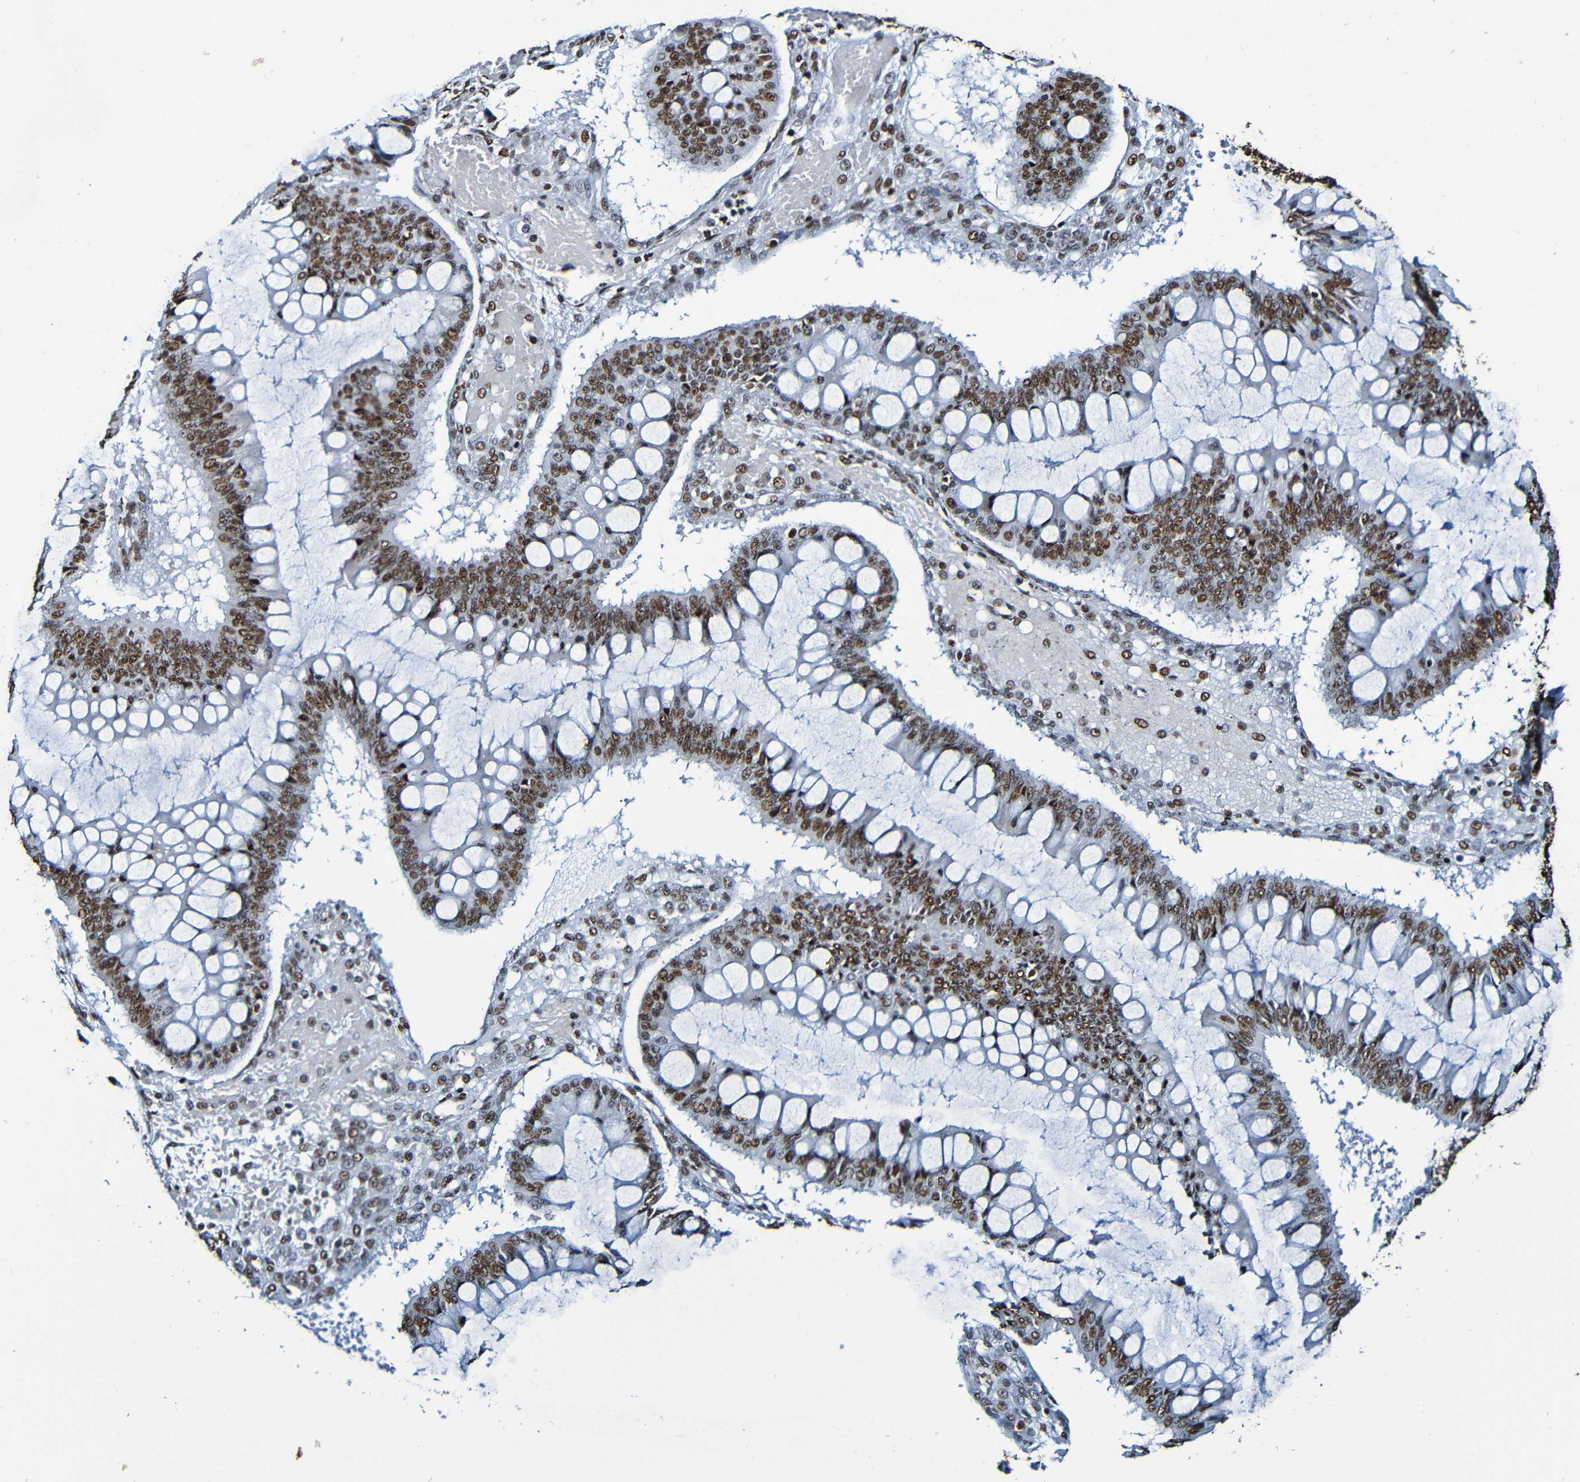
{"staining": {"intensity": "moderate", "quantity": ">75%", "location": "nuclear"}, "tissue": "ovarian cancer", "cell_type": "Tumor cells", "image_type": "cancer", "snomed": [{"axis": "morphology", "description": "Cystadenocarcinoma, mucinous, NOS"}, {"axis": "topography", "description": "Ovary"}], "caption": "This is an image of immunohistochemistry (IHC) staining of mucinous cystadenocarcinoma (ovarian), which shows moderate staining in the nuclear of tumor cells.", "gene": "SRSF3", "patient": {"sex": "female", "age": 73}}